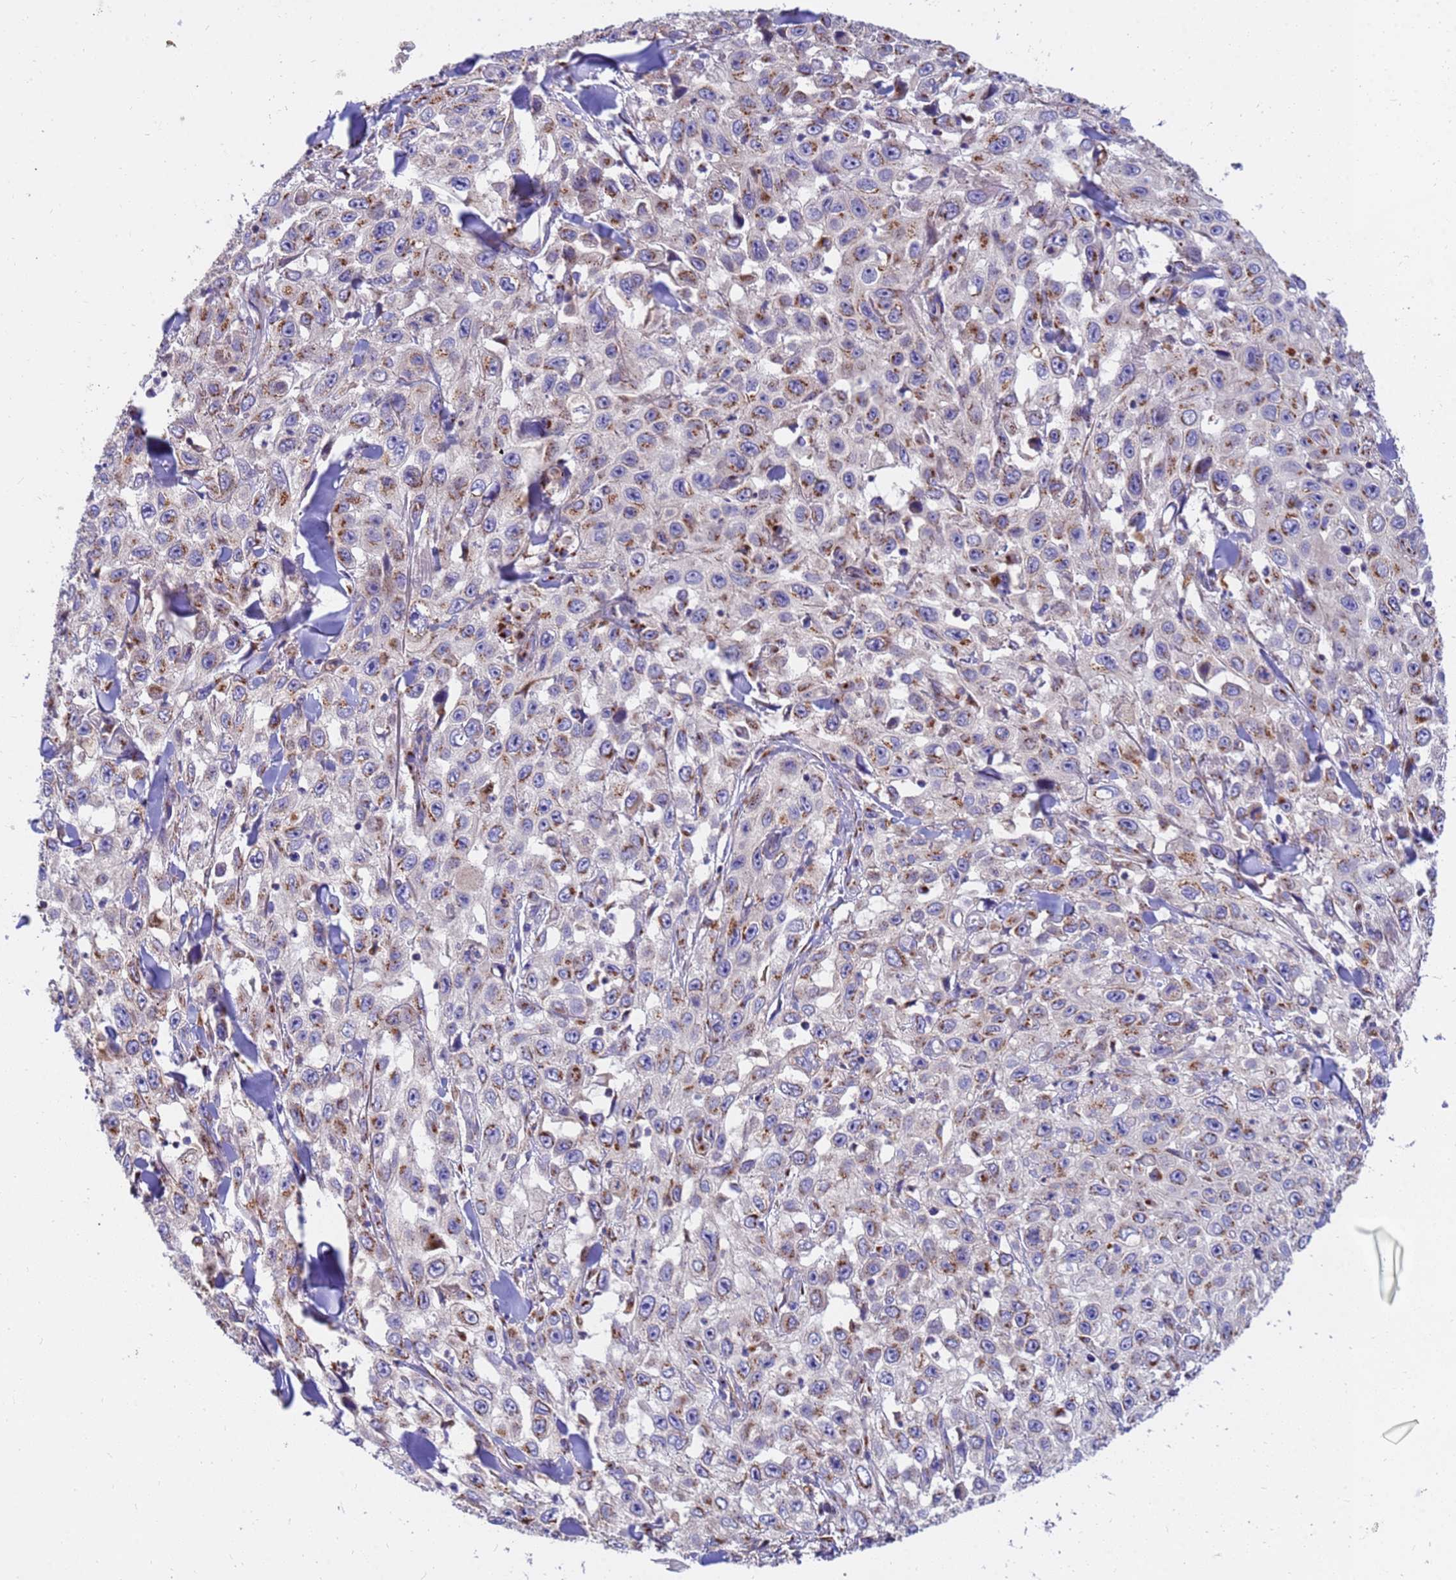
{"staining": {"intensity": "moderate", "quantity": "25%-75%", "location": "cytoplasmic/membranous"}, "tissue": "skin cancer", "cell_type": "Tumor cells", "image_type": "cancer", "snomed": [{"axis": "morphology", "description": "Squamous cell carcinoma, NOS"}, {"axis": "topography", "description": "Skin"}], "caption": "Protein analysis of skin cancer (squamous cell carcinoma) tissue demonstrates moderate cytoplasmic/membranous expression in about 25%-75% of tumor cells.", "gene": "HPS3", "patient": {"sex": "male", "age": 82}}